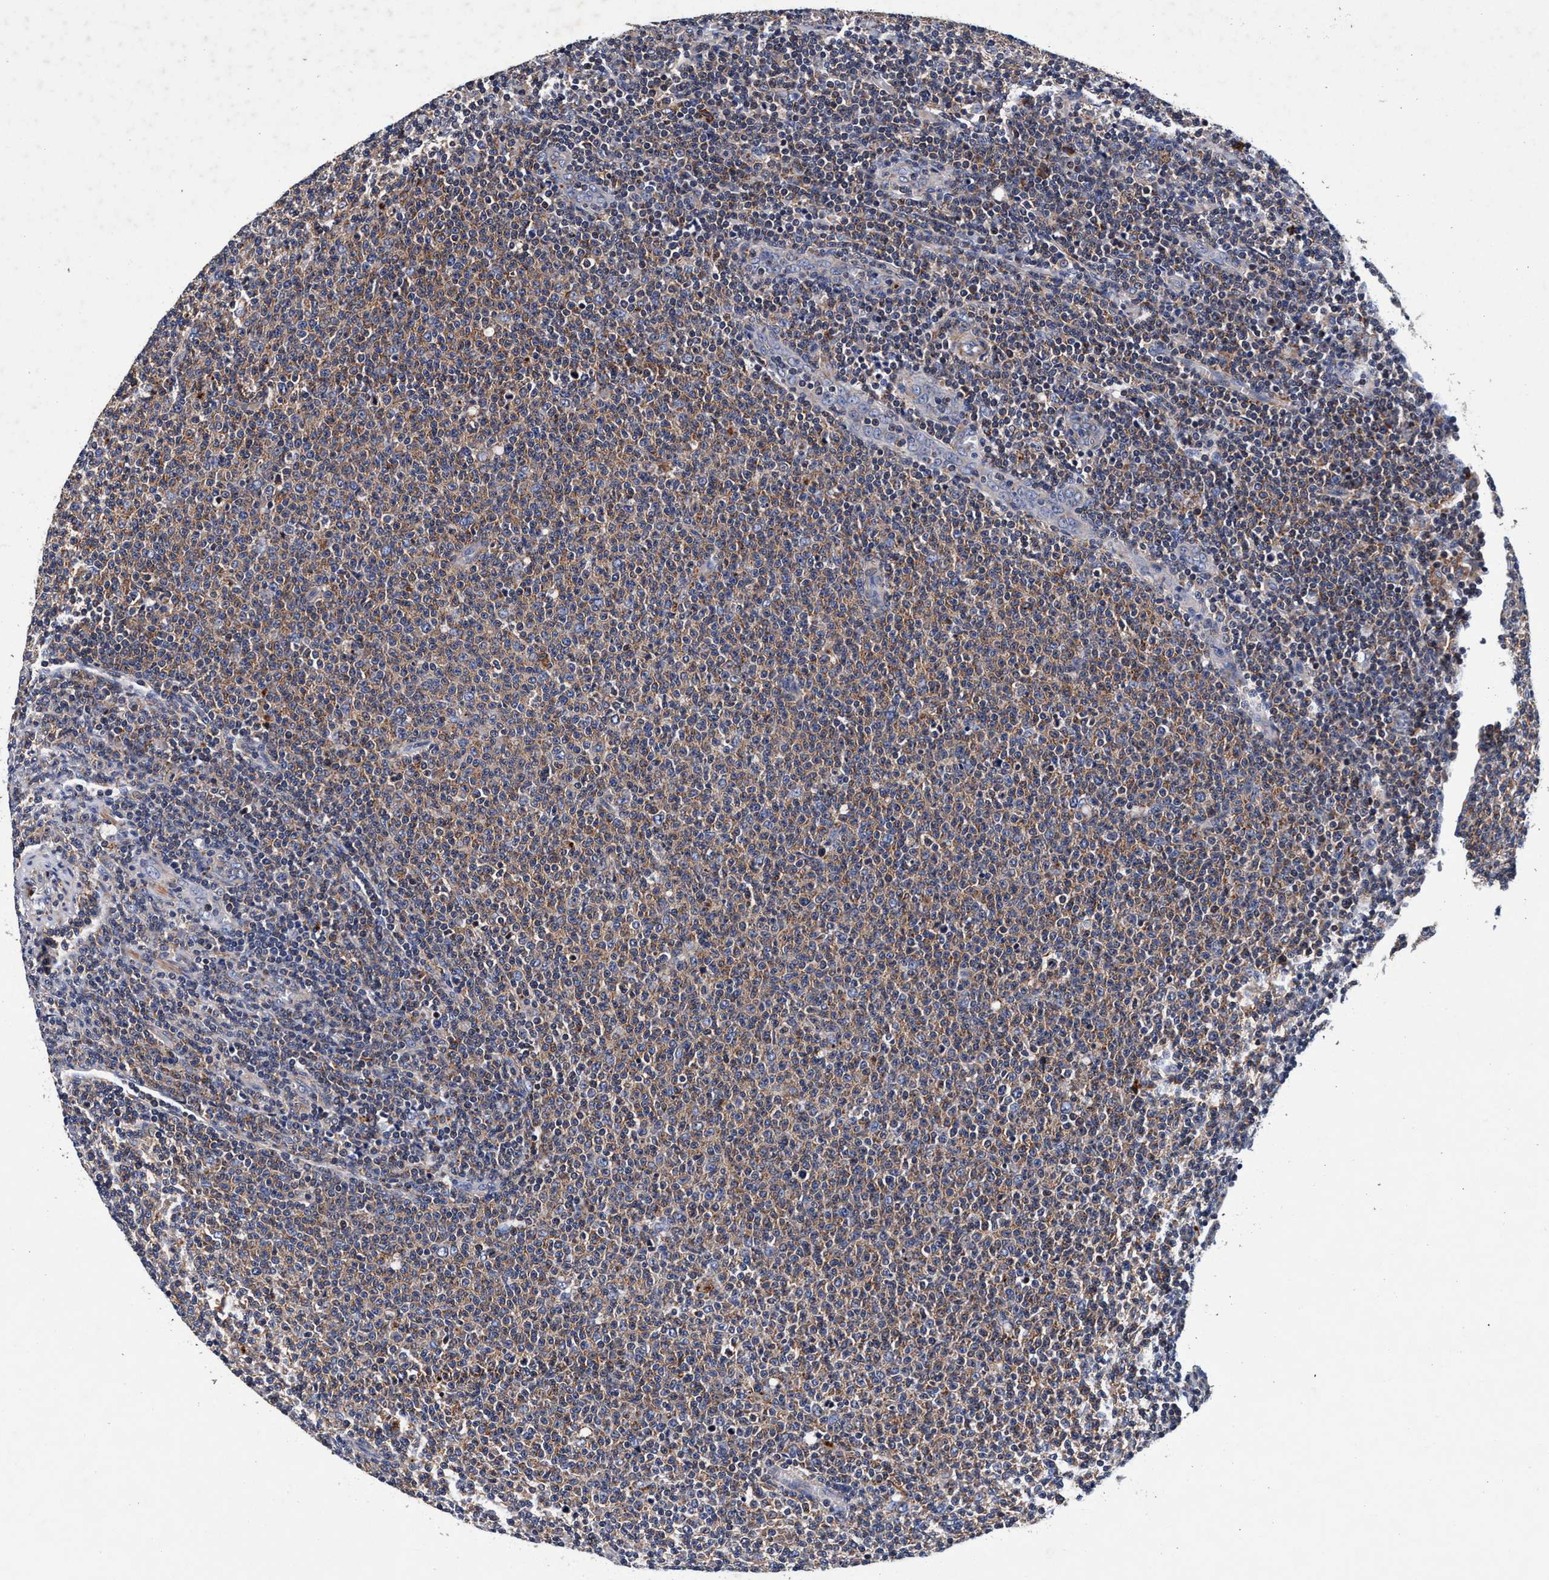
{"staining": {"intensity": "moderate", "quantity": "25%-75%", "location": "cytoplasmic/membranous"}, "tissue": "lymphoma", "cell_type": "Tumor cells", "image_type": "cancer", "snomed": [{"axis": "morphology", "description": "Malignant lymphoma, non-Hodgkin's type, Low grade"}, {"axis": "topography", "description": "Lymph node"}], "caption": "A micrograph of malignant lymphoma, non-Hodgkin's type (low-grade) stained for a protein displays moderate cytoplasmic/membranous brown staining in tumor cells.", "gene": "RNF208", "patient": {"sex": "male", "age": 66}}